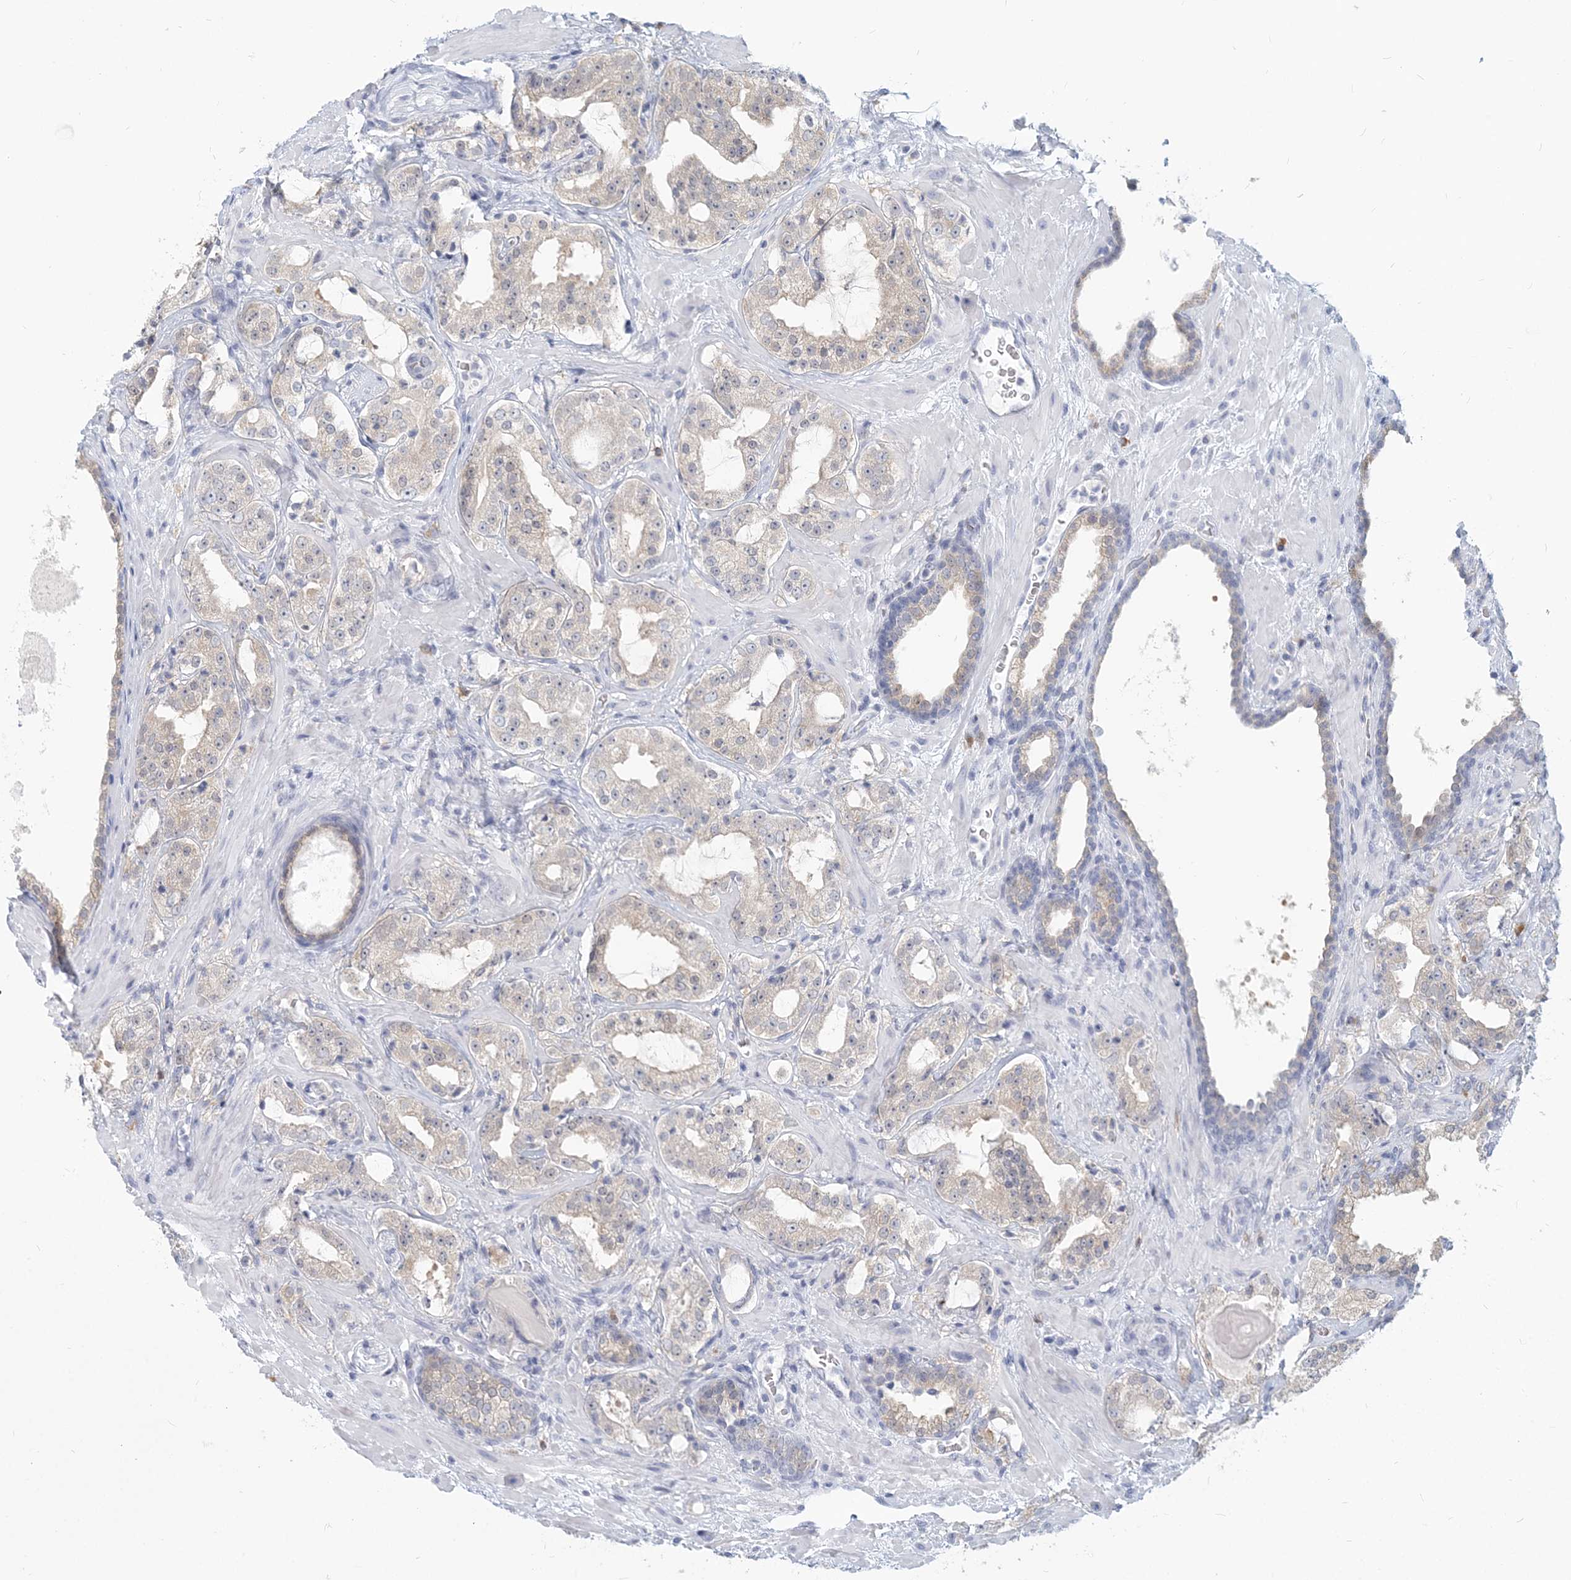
{"staining": {"intensity": "negative", "quantity": "none", "location": "none"}, "tissue": "prostate cancer", "cell_type": "Tumor cells", "image_type": "cancer", "snomed": [{"axis": "morphology", "description": "Adenocarcinoma, High grade"}, {"axis": "topography", "description": "Prostate"}], "caption": "The immunohistochemistry image has no significant expression in tumor cells of prostate high-grade adenocarcinoma tissue.", "gene": "GMPPA", "patient": {"sex": "male", "age": 64}}